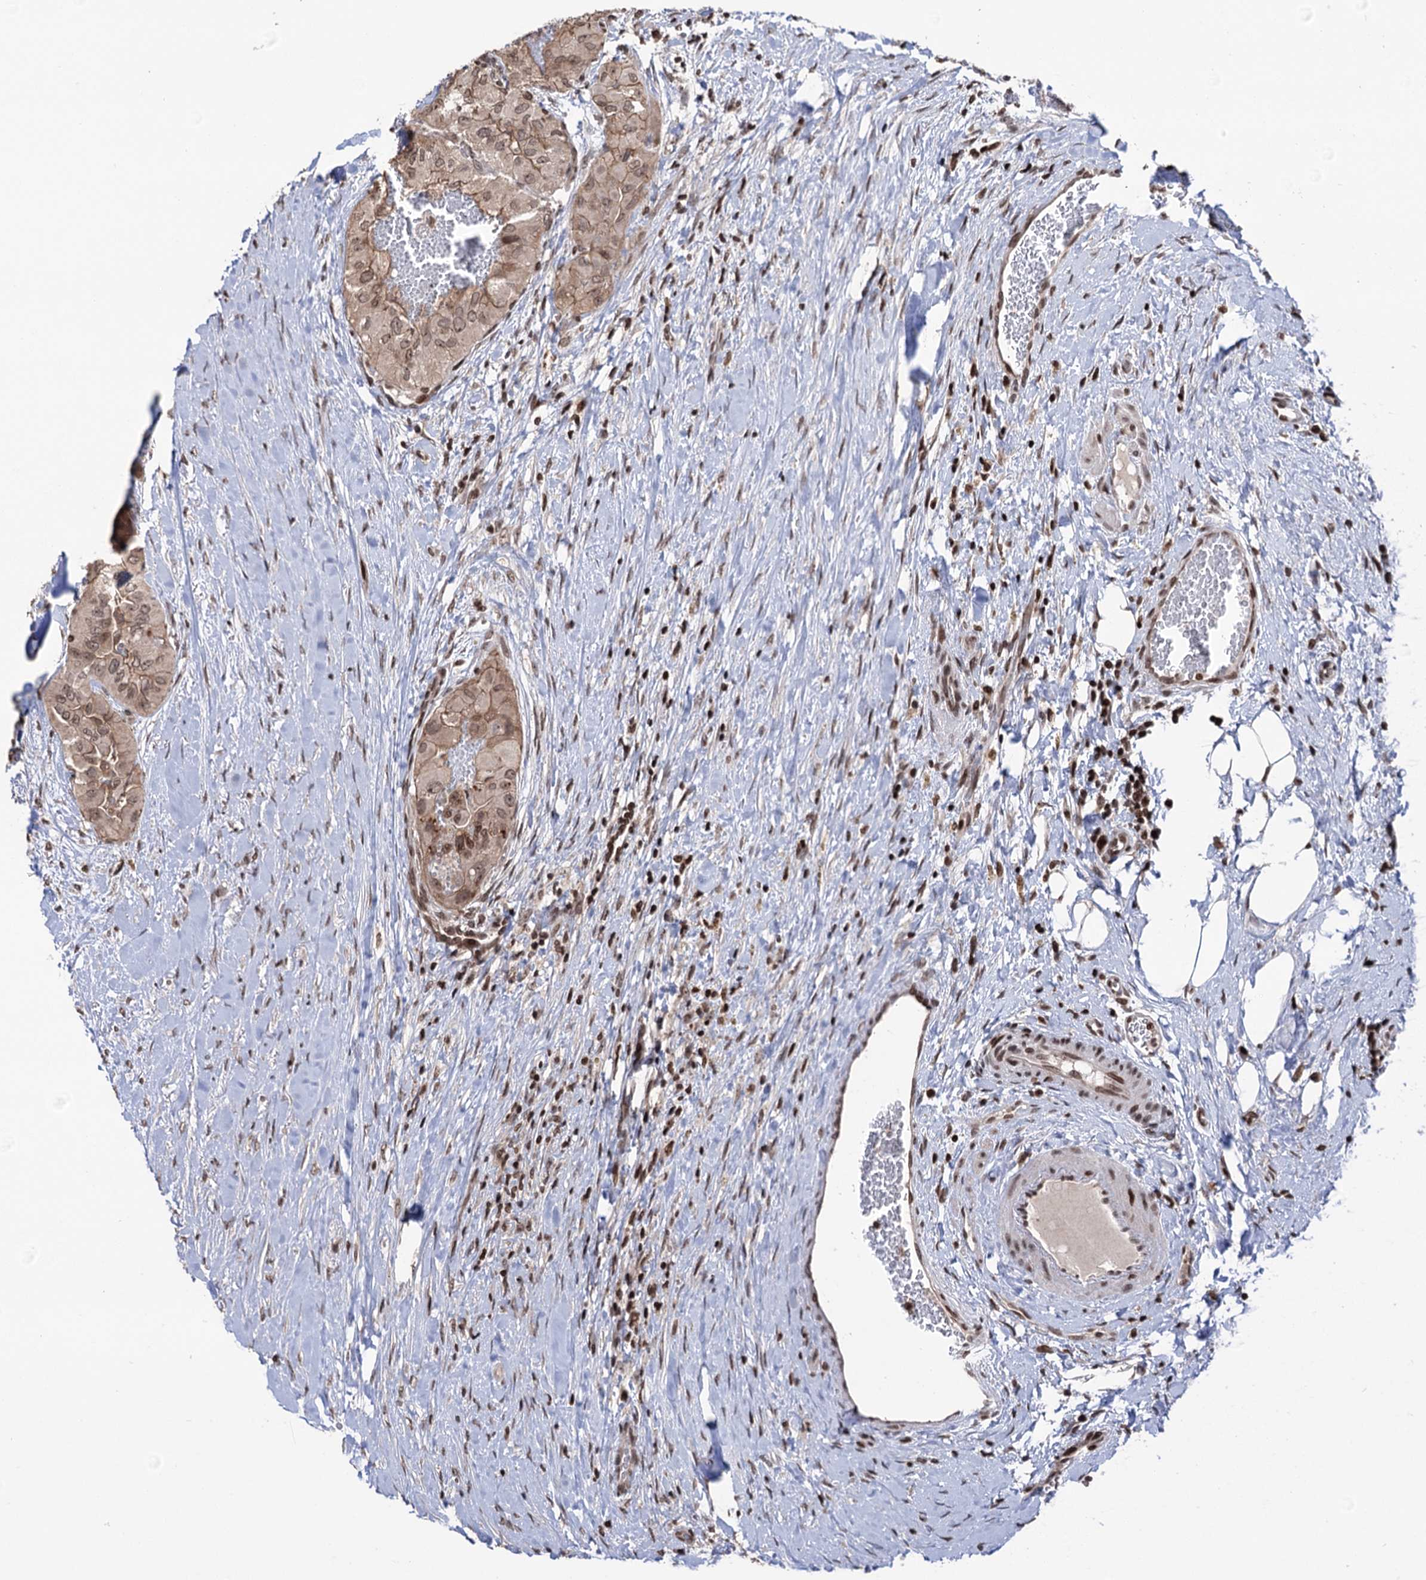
{"staining": {"intensity": "moderate", "quantity": ">75%", "location": "cytoplasmic/membranous,nuclear"}, "tissue": "thyroid cancer", "cell_type": "Tumor cells", "image_type": "cancer", "snomed": [{"axis": "morphology", "description": "Papillary adenocarcinoma, NOS"}, {"axis": "topography", "description": "Thyroid gland"}], "caption": "Thyroid papillary adenocarcinoma was stained to show a protein in brown. There is medium levels of moderate cytoplasmic/membranous and nuclear staining in approximately >75% of tumor cells.", "gene": "CCDC77", "patient": {"sex": "female", "age": 59}}